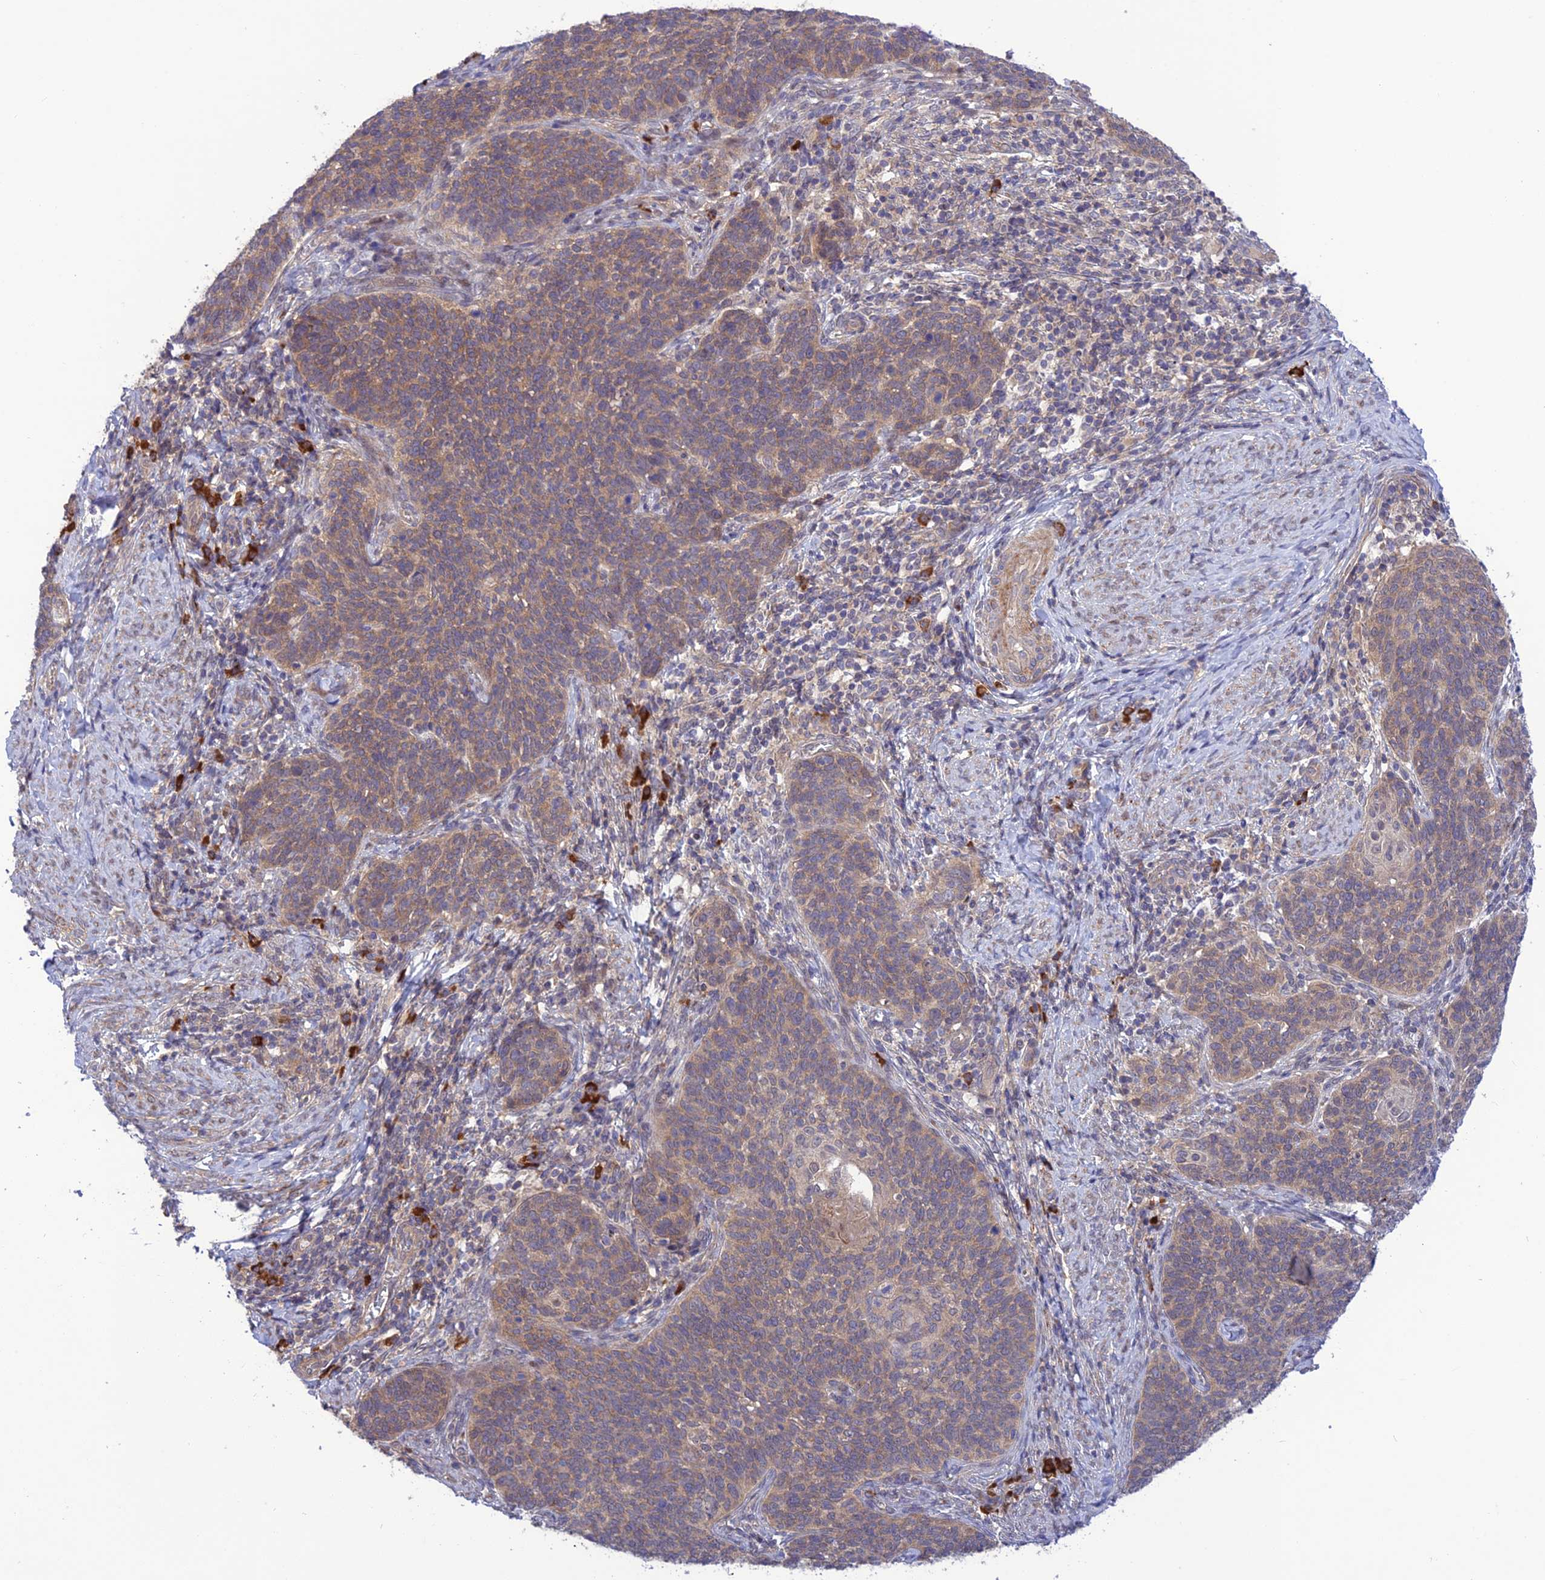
{"staining": {"intensity": "weak", "quantity": "25%-75%", "location": "cytoplasmic/membranous"}, "tissue": "cervical cancer", "cell_type": "Tumor cells", "image_type": "cancer", "snomed": [{"axis": "morphology", "description": "Normal tissue, NOS"}, {"axis": "morphology", "description": "Squamous cell carcinoma, NOS"}, {"axis": "topography", "description": "Cervix"}], "caption": "The immunohistochemical stain highlights weak cytoplasmic/membranous expression in tumor cells of cervical squamous cell carcinoma tissue. (DAB (3,3'-diaminobenzidine) = brown stain, brightfield microscopy at high magnification).", "gene": "UROS", "patient": {"sex": "female", "age": 39}}